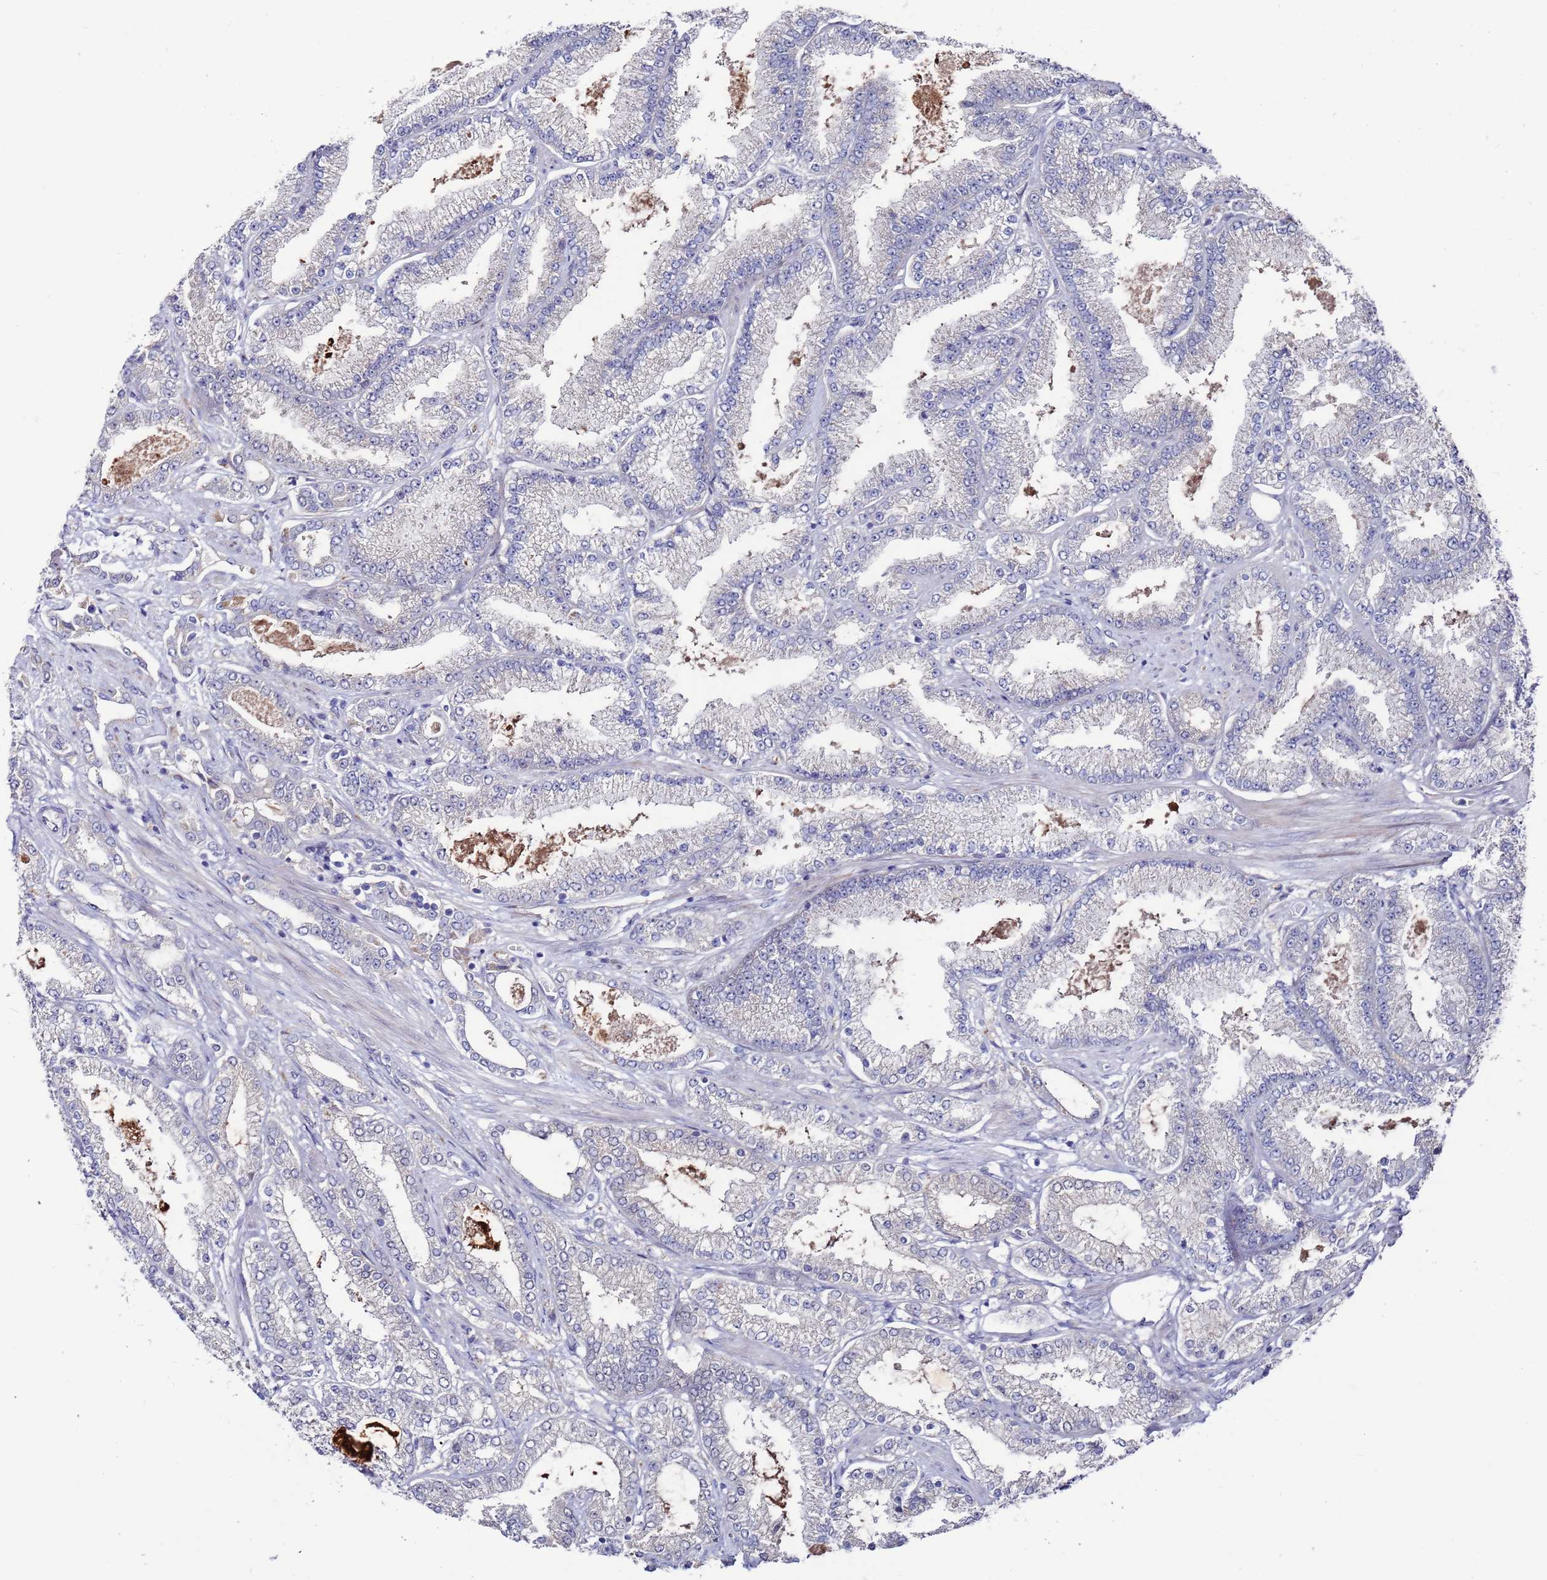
{"staining": {"intensity": "weak", "quantity": "<25%", "location": "nuclear"}, "tissue": "prostate cancer", "cell_type": "Tumor cells", "image_type": "cancer", "snomed": [{"axis": "morphology", "description": "Adenocarcinoma, High grade"}, {"axis": "topography", "description": "Prostate"}], "caption": "DAB immunohistochemical staining of high-grade adenocarcinoma (prostate) shows no significant expression in tumor cells.", "gene": "FBXO27", "patient": {"sex": "male", "age": 68}}